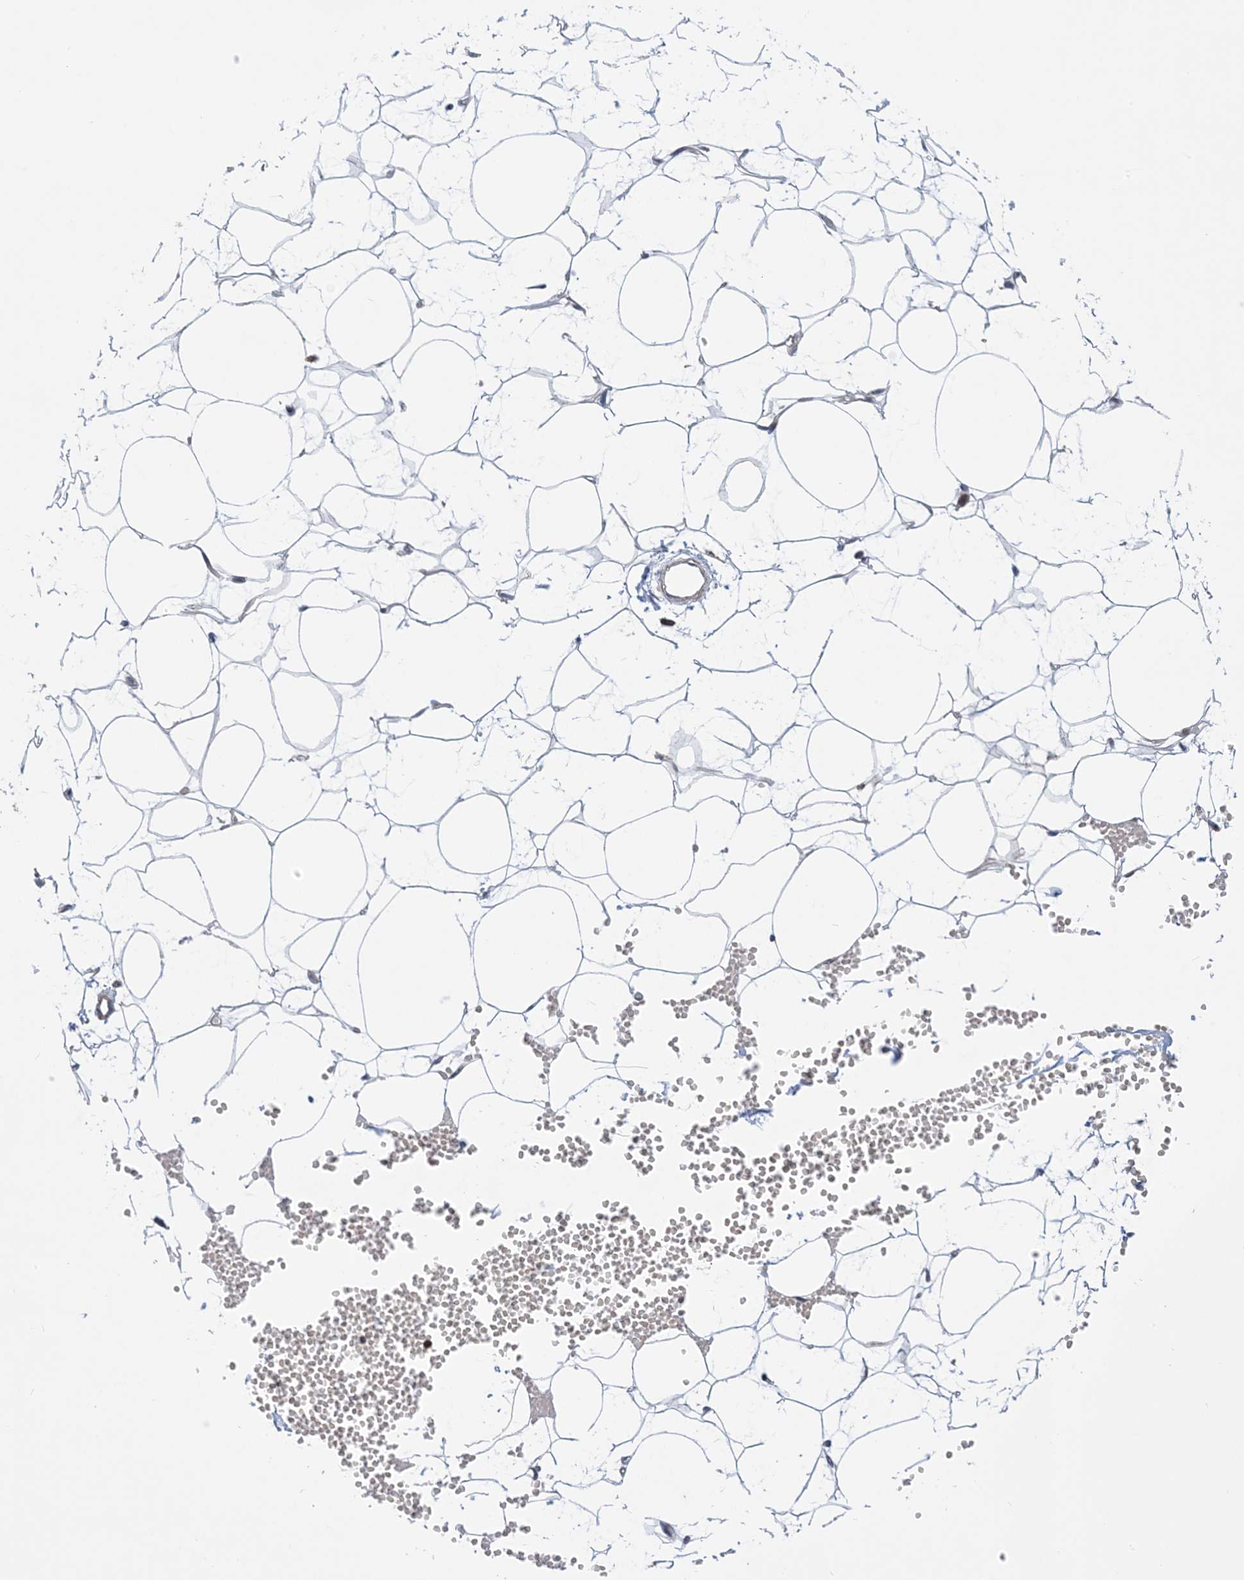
{"staining": {"intensity": "negative", "quantity": "none", "location": "none"}, "tissue": "adipose tissue", "cell_type": "Adipocytes", "image_type": "normal", "snomed": [{"axis": "morphology", "description": "Normal tissue, NOS"}, {"axis": "topography", "description": "Breast"}], "caption": "This is a histopathology image of immunohistochemistry staining of benign adipose tissue, which shows no staining in adipocytes. Nuclei are stained in blue.", "gene": "ZNF8", "patient": {"sex": "female", "age": 23}}